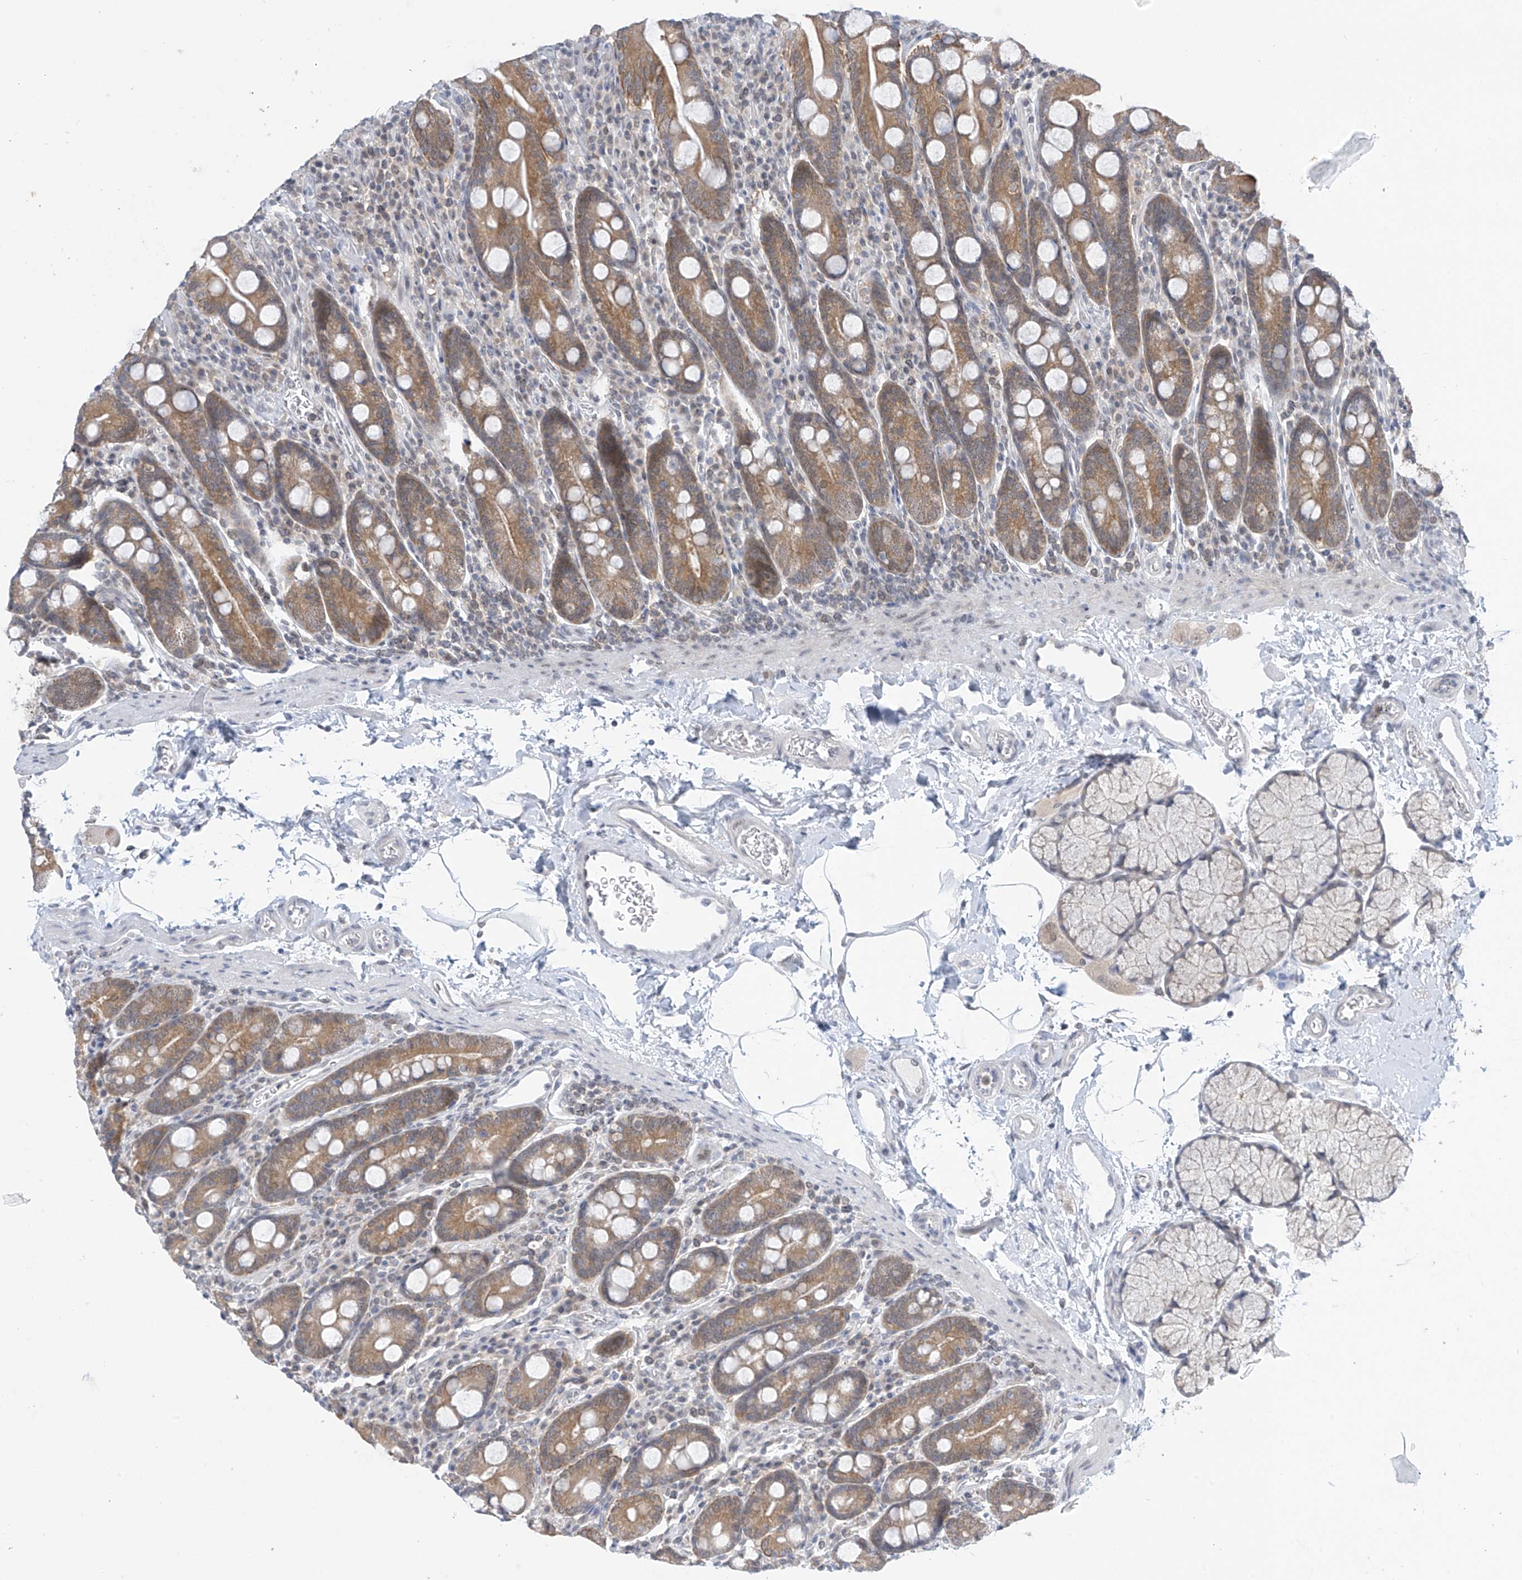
{"staining": {"intensity": "moderate", "quantity": ">75%", "location": "cytoplasmic/membranous"}, "tissue": "duodenum", "cell_type": "Glandular cells", "image_type": "normal", "snomed": [{"axis": "morphology", "description": "Normal tissue, NOS"}, {"axis": "topography", "description": "Duodenum"}], "caption": "Duodenum stained with DAB immunohistochemistry displays medium levels of moderate cytoplasmic/membranous expression in about >75% of glandular cells. The staining was performed using DAB, with brown indicating positive protein expression. Nuclei are stained blue with hematoxylin.", "gene": "APLF", "patient": {"sex": "male", "age": 35}}